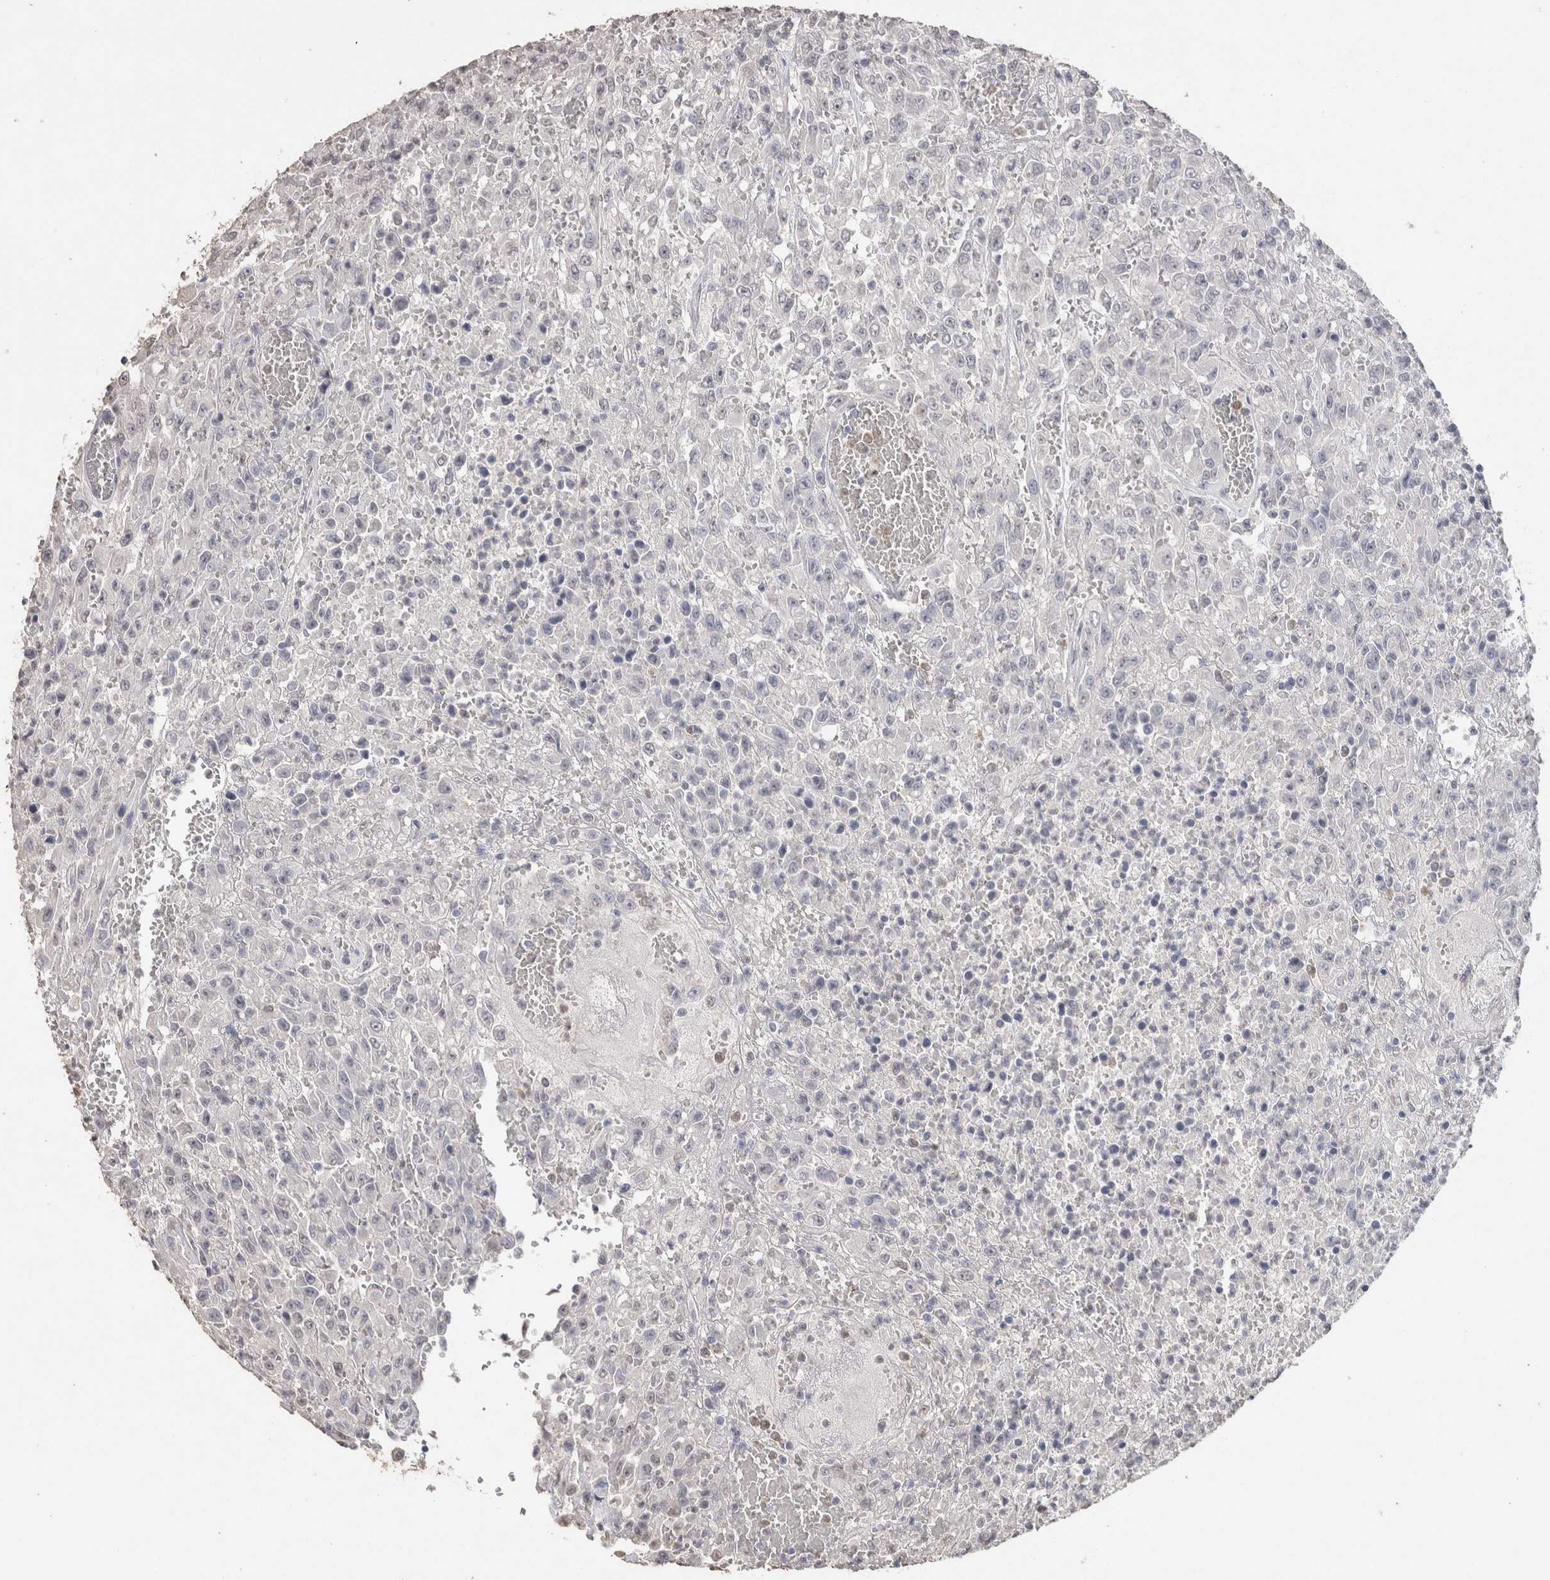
{"staining": {"intensity": "negative", "quantity": "none", "location": "none"}, "tissue": "urothelial cancer", "cell_type": "Tumor cells", "image_type": "cancer", "snomed": [{"axis": "morphology", "description": "Urothelial carcinoma, High grade"}, {"axis": "topography", "description": "Urinary bladder"}], "caption": "Histopathology image shows no significant protein staining in tumor cells of high-grade urothelial carcinoma.", "gene": "LGALS2", "patient": {"sex": "male", "age": 46}}